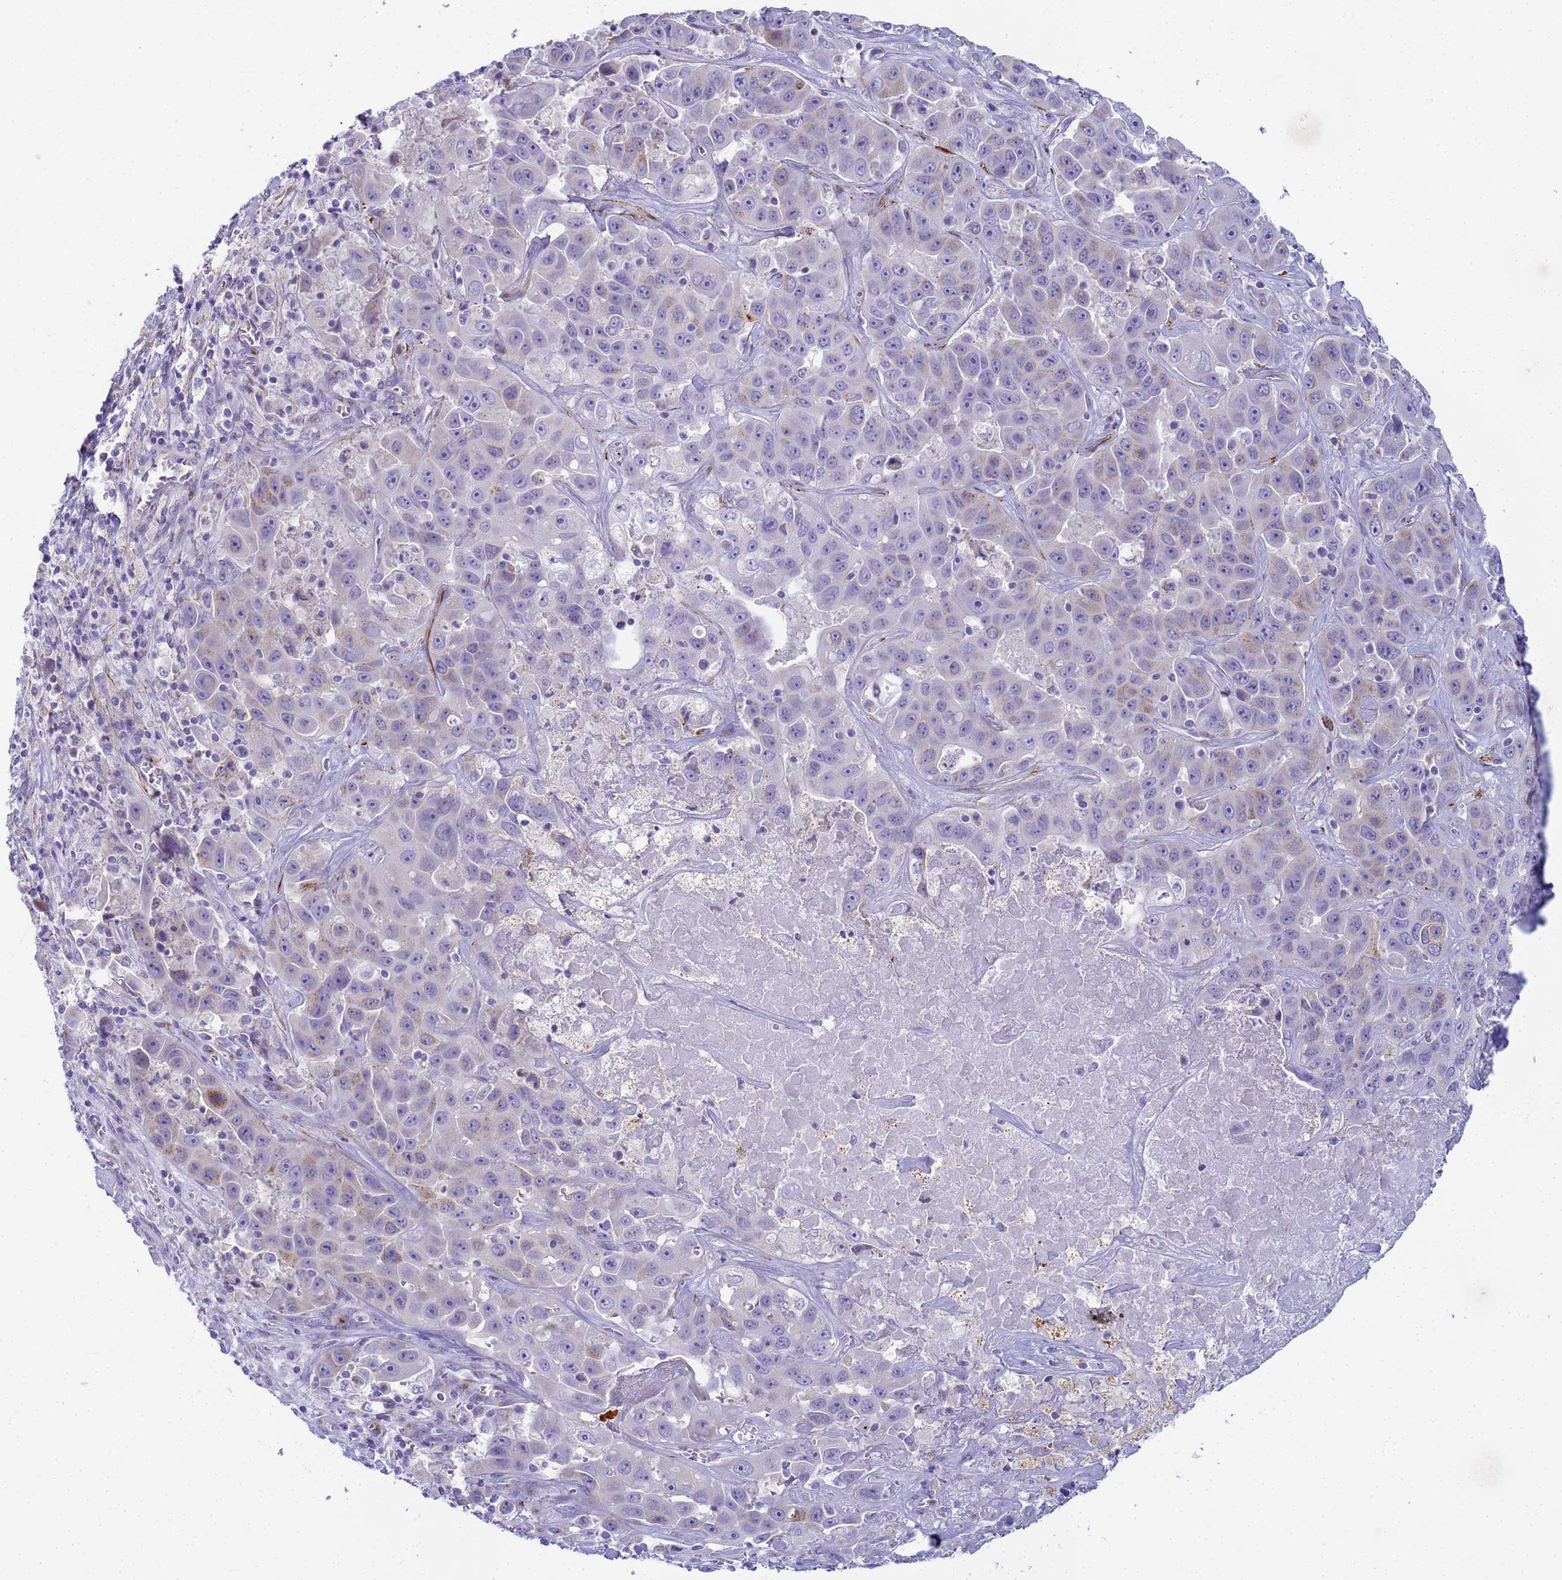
{"staining": {"intensity": "negative", "quantity": "none", "location": "none"}, "tissue": "liver cancer", "cell_type": "Tumor cells", "image_type": "cancer", "snomed": [{"axis": "morphology", "description": "Cholangiocarcinoma"}, {"axis": "topography", "description": "Liver"}], "caption": "DAB (3,3'-diaminobenzidine) immunohistochemical staining of cholangiocarcinoma (liver) shows no significant staining in tumor cells. (Immunohistochemistry, brightfield microscopy, high magnification).", "gene": "CR1", "patient": {"sex": "female", "age": 52}}